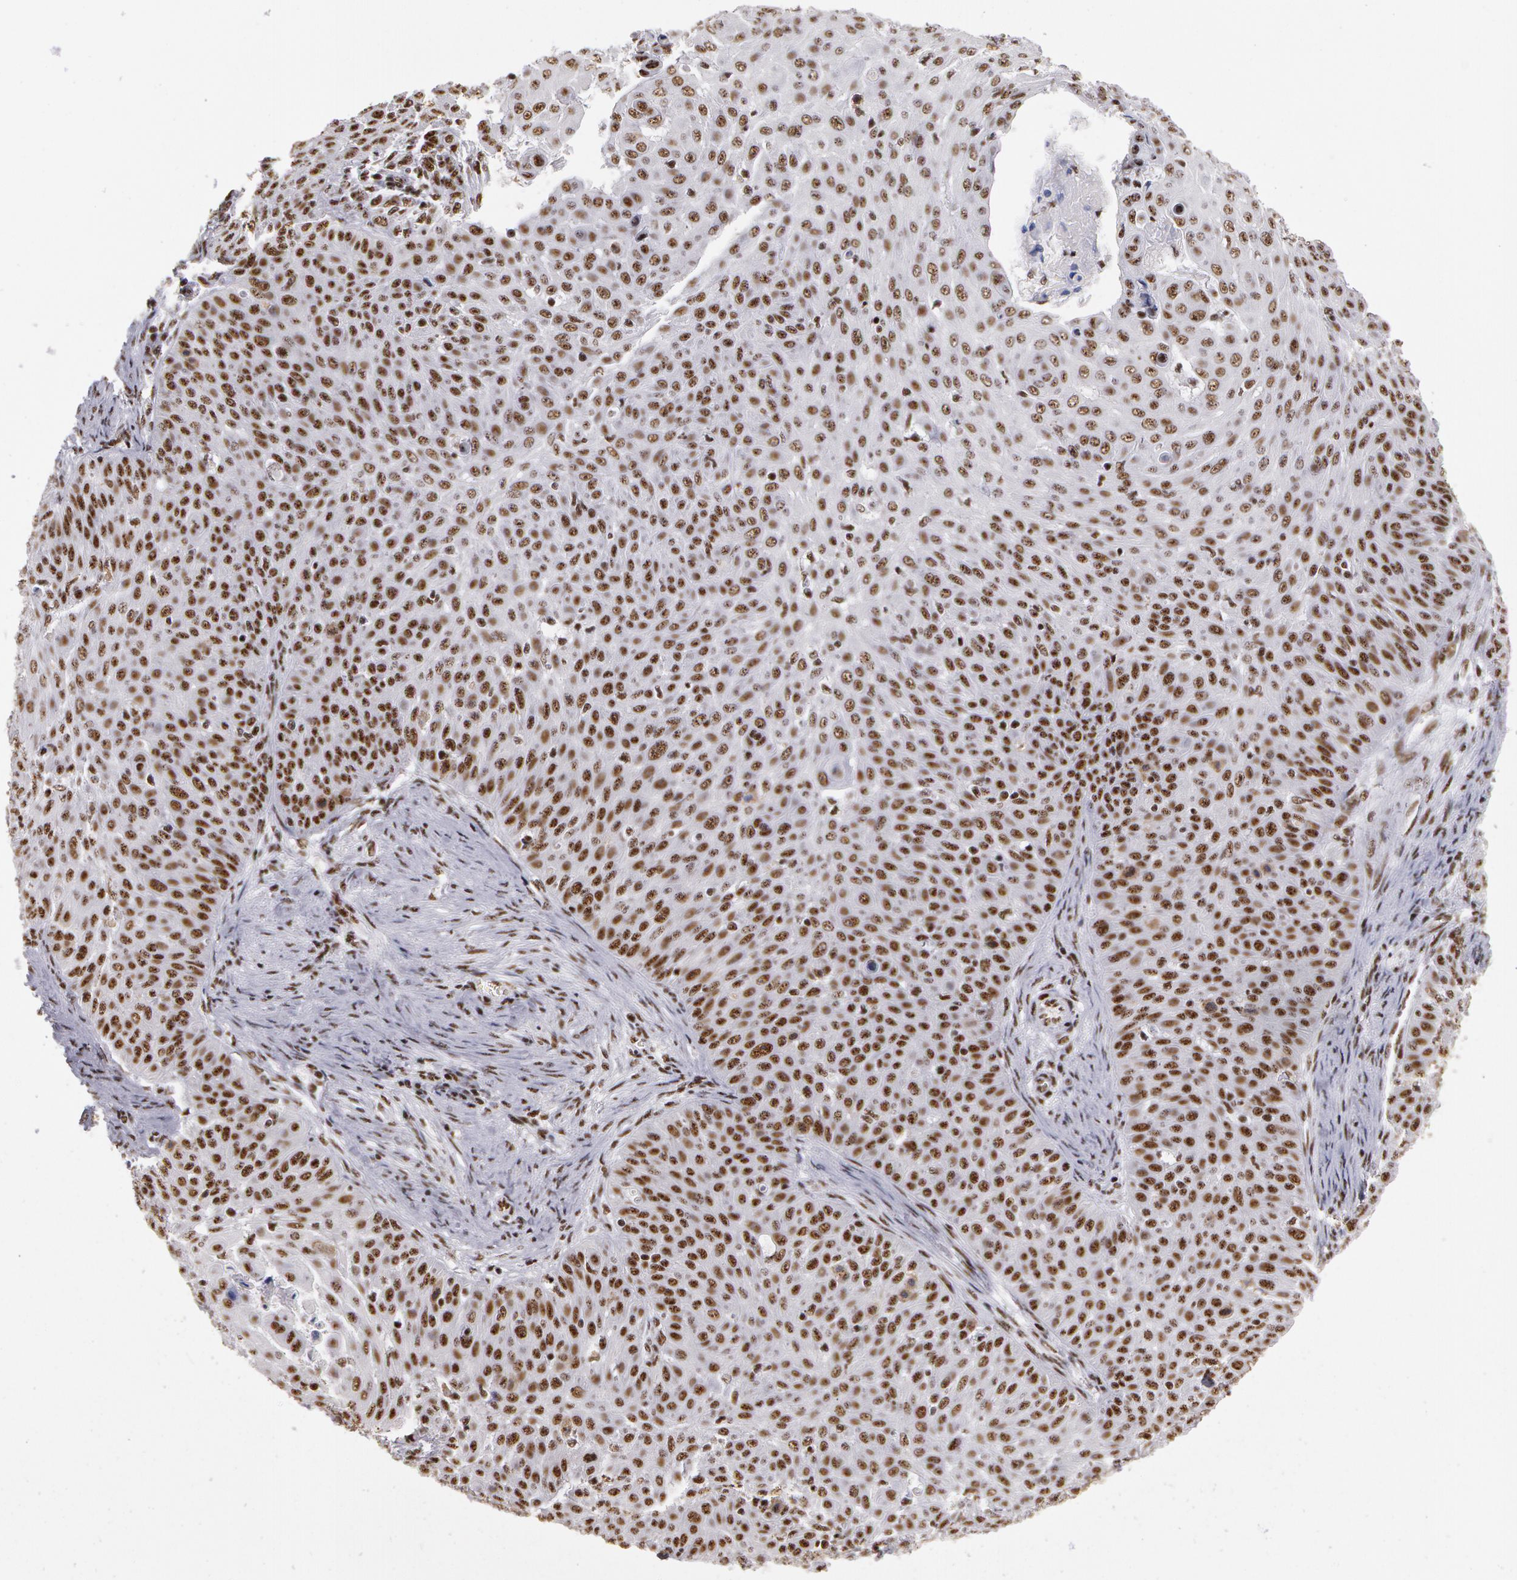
{"staining": {"intensity": "moderate", "quantity": ">75%", "location": "nuclear"}, "tissue": "skin cancer", "cell_type": "Tumor cells", "image_type": "cancer", "snomed": [{"axis": "morphology", "description": "Squamous cell carcinoma, NOS"}, {"axis": "topography", "description": "Skin"}], "caption": "Skin cancer stained with IHC demonstrates moderate nuclear expression in about >75% of tumor cells.", "gene": "PNN", "patient": {"sex": "male", "age": 82}}